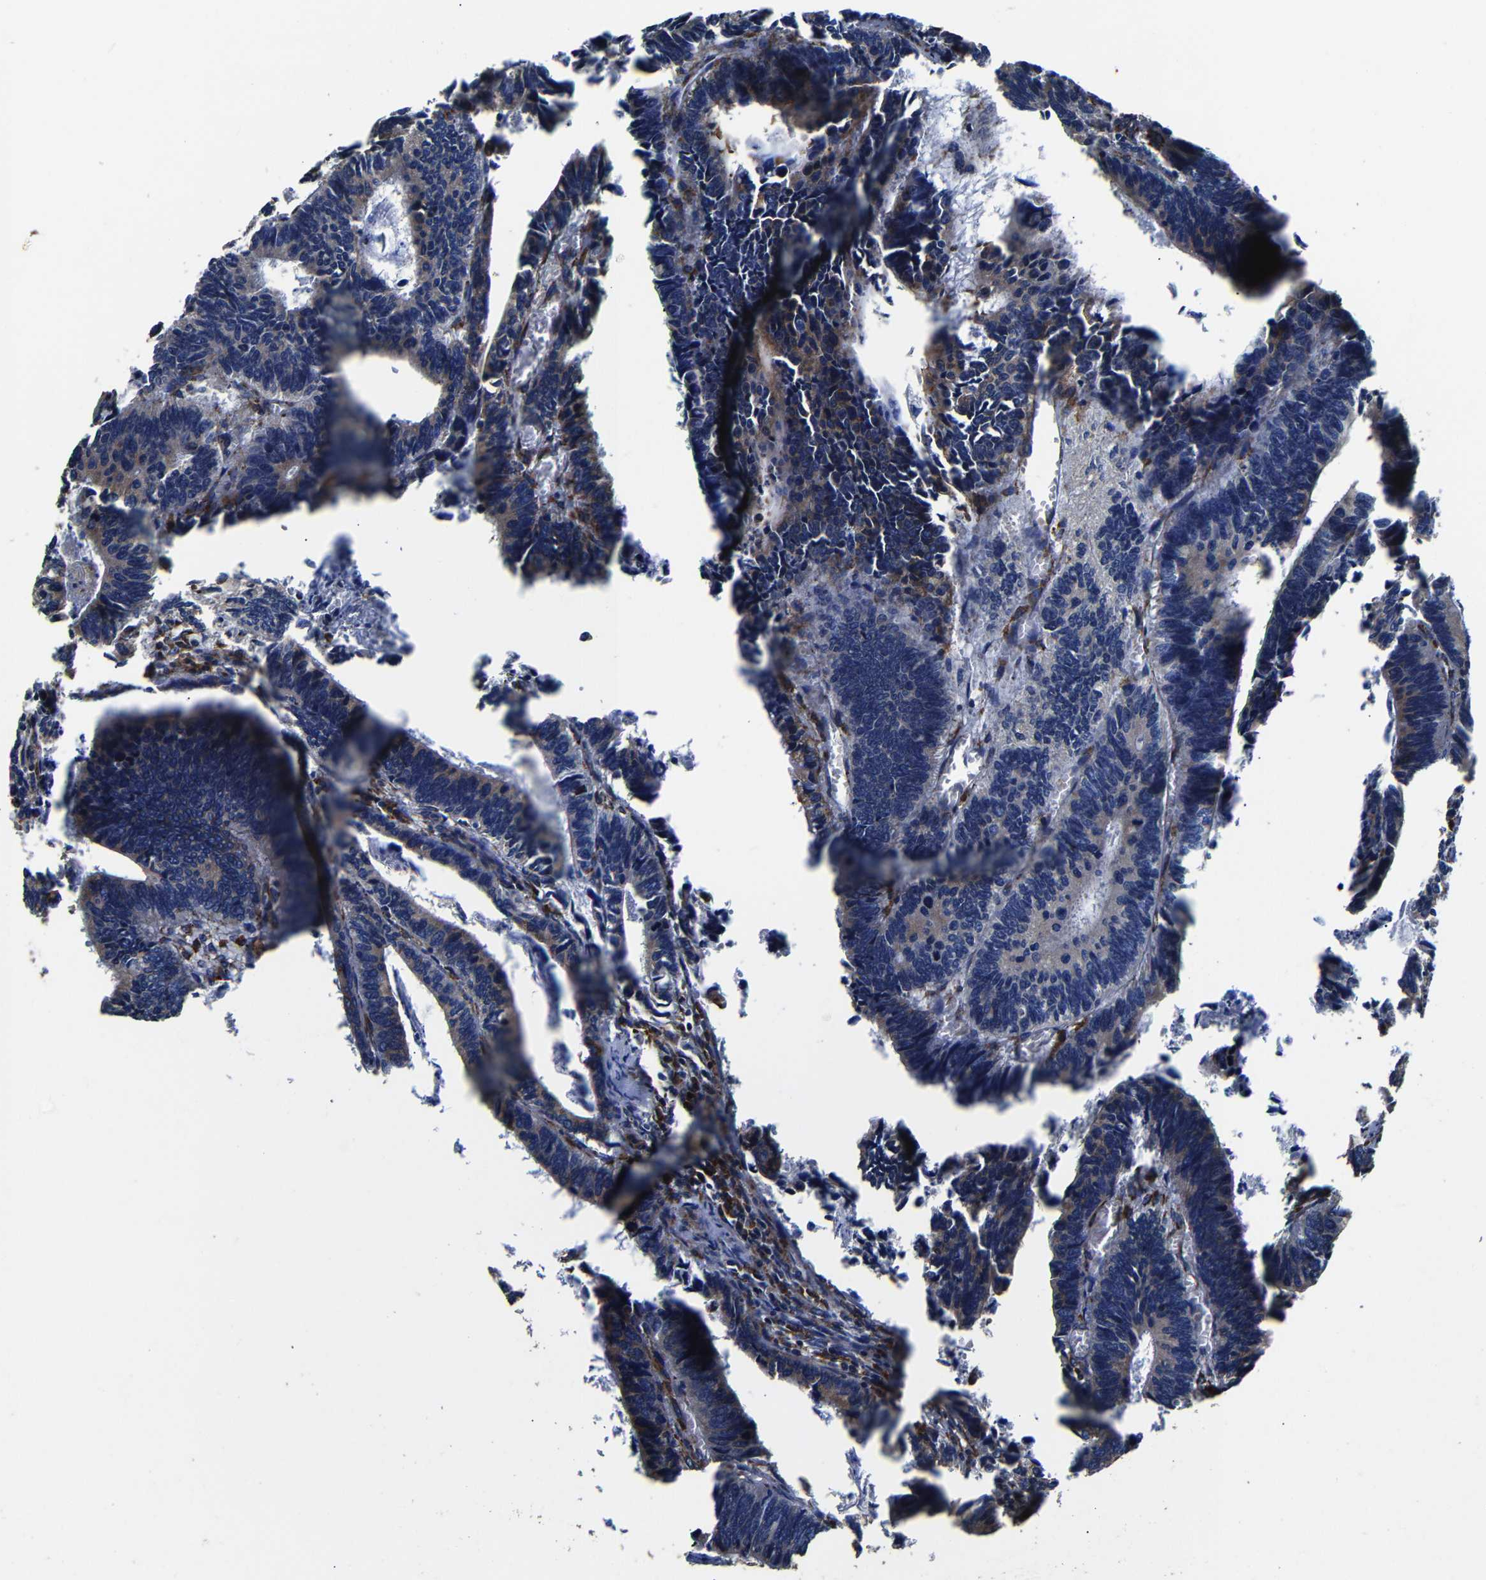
{"staining": {"intensity": "moderate", "quantity": "25%-75%", "location": "cytoplasmic/membranous"}, "tissue": "colorectal cancer", "cell_type": "Tumor cells", "image_type": "cancer", "snomed": [{"axis": "morphology", "description": "Adenocarcinoma, NOS"}, {"axis": "topography", "description": "Colon"}], "caption": "DAB immunohistochemical staining of human colorectal cancer (adenocarcinoma) demonstrates moderate cytoplasmic/membranous protein positivity in about 25%-75% of tumor cells.", "gene": "SCN9A", "patient": {"sex": "male", "age": 72}}